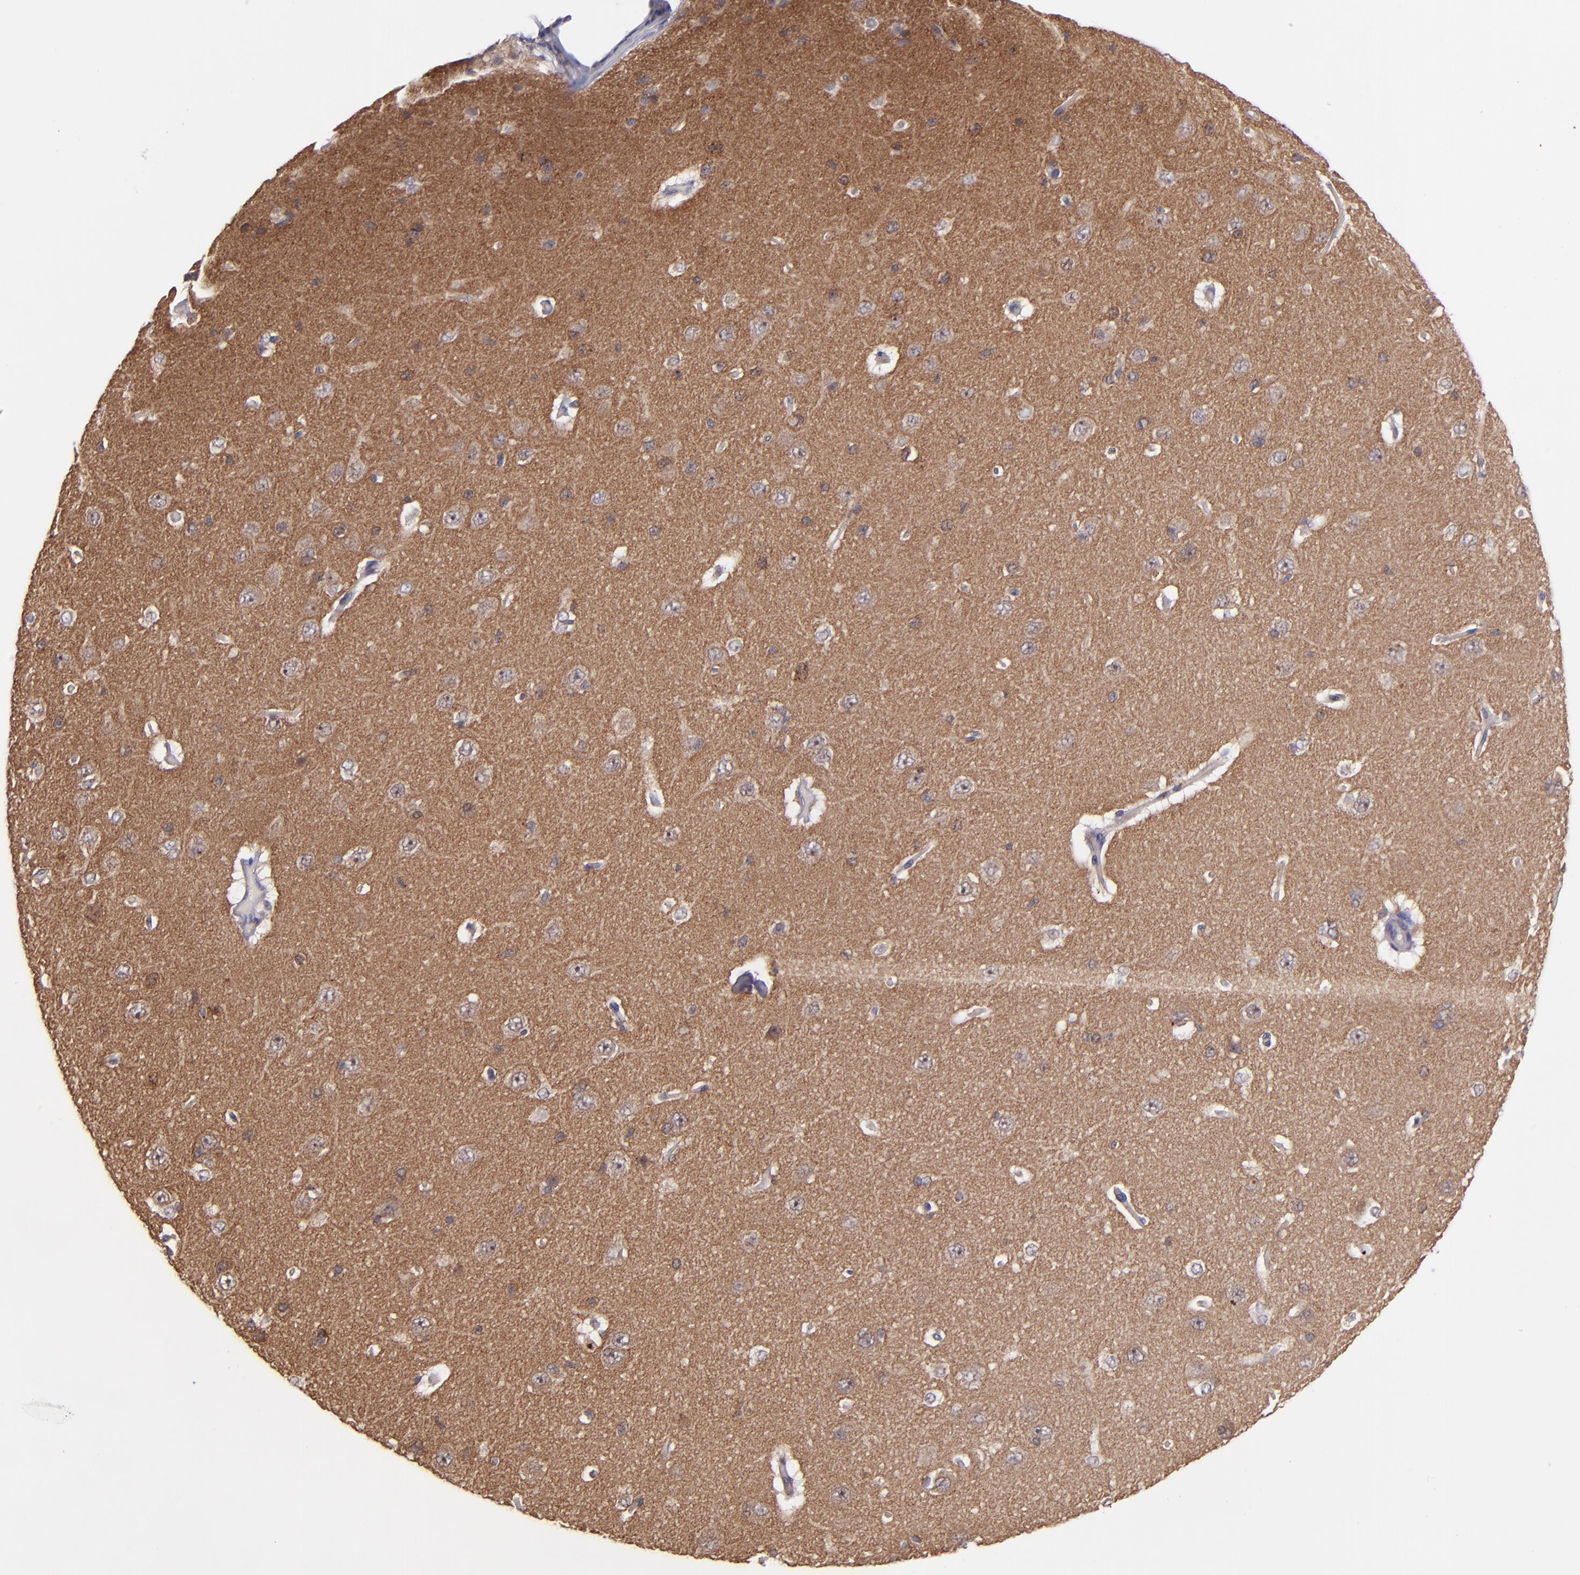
{"staining": {"intensity": "negative", "quantity": "none", "location": "none"}, "tissue": "cerebral cortex", "cell_type": "Endothelial cells", "image_type": "normal", "snomed": [{"axis": "morphology", "description": "Normal tissue, NOS"}, {"axis": "topography", "description": "Cerebral cortex"}], "caption": "Photomicrograph shows no protein positivity in endothelial cells of normal cerebral cortex. The staining is performed using DAB brown chromogen with nuclei counter-stained in using hematoxylin.", "gene": "ZFYVE1", "patient": {"sex": "female", "age": 45}}